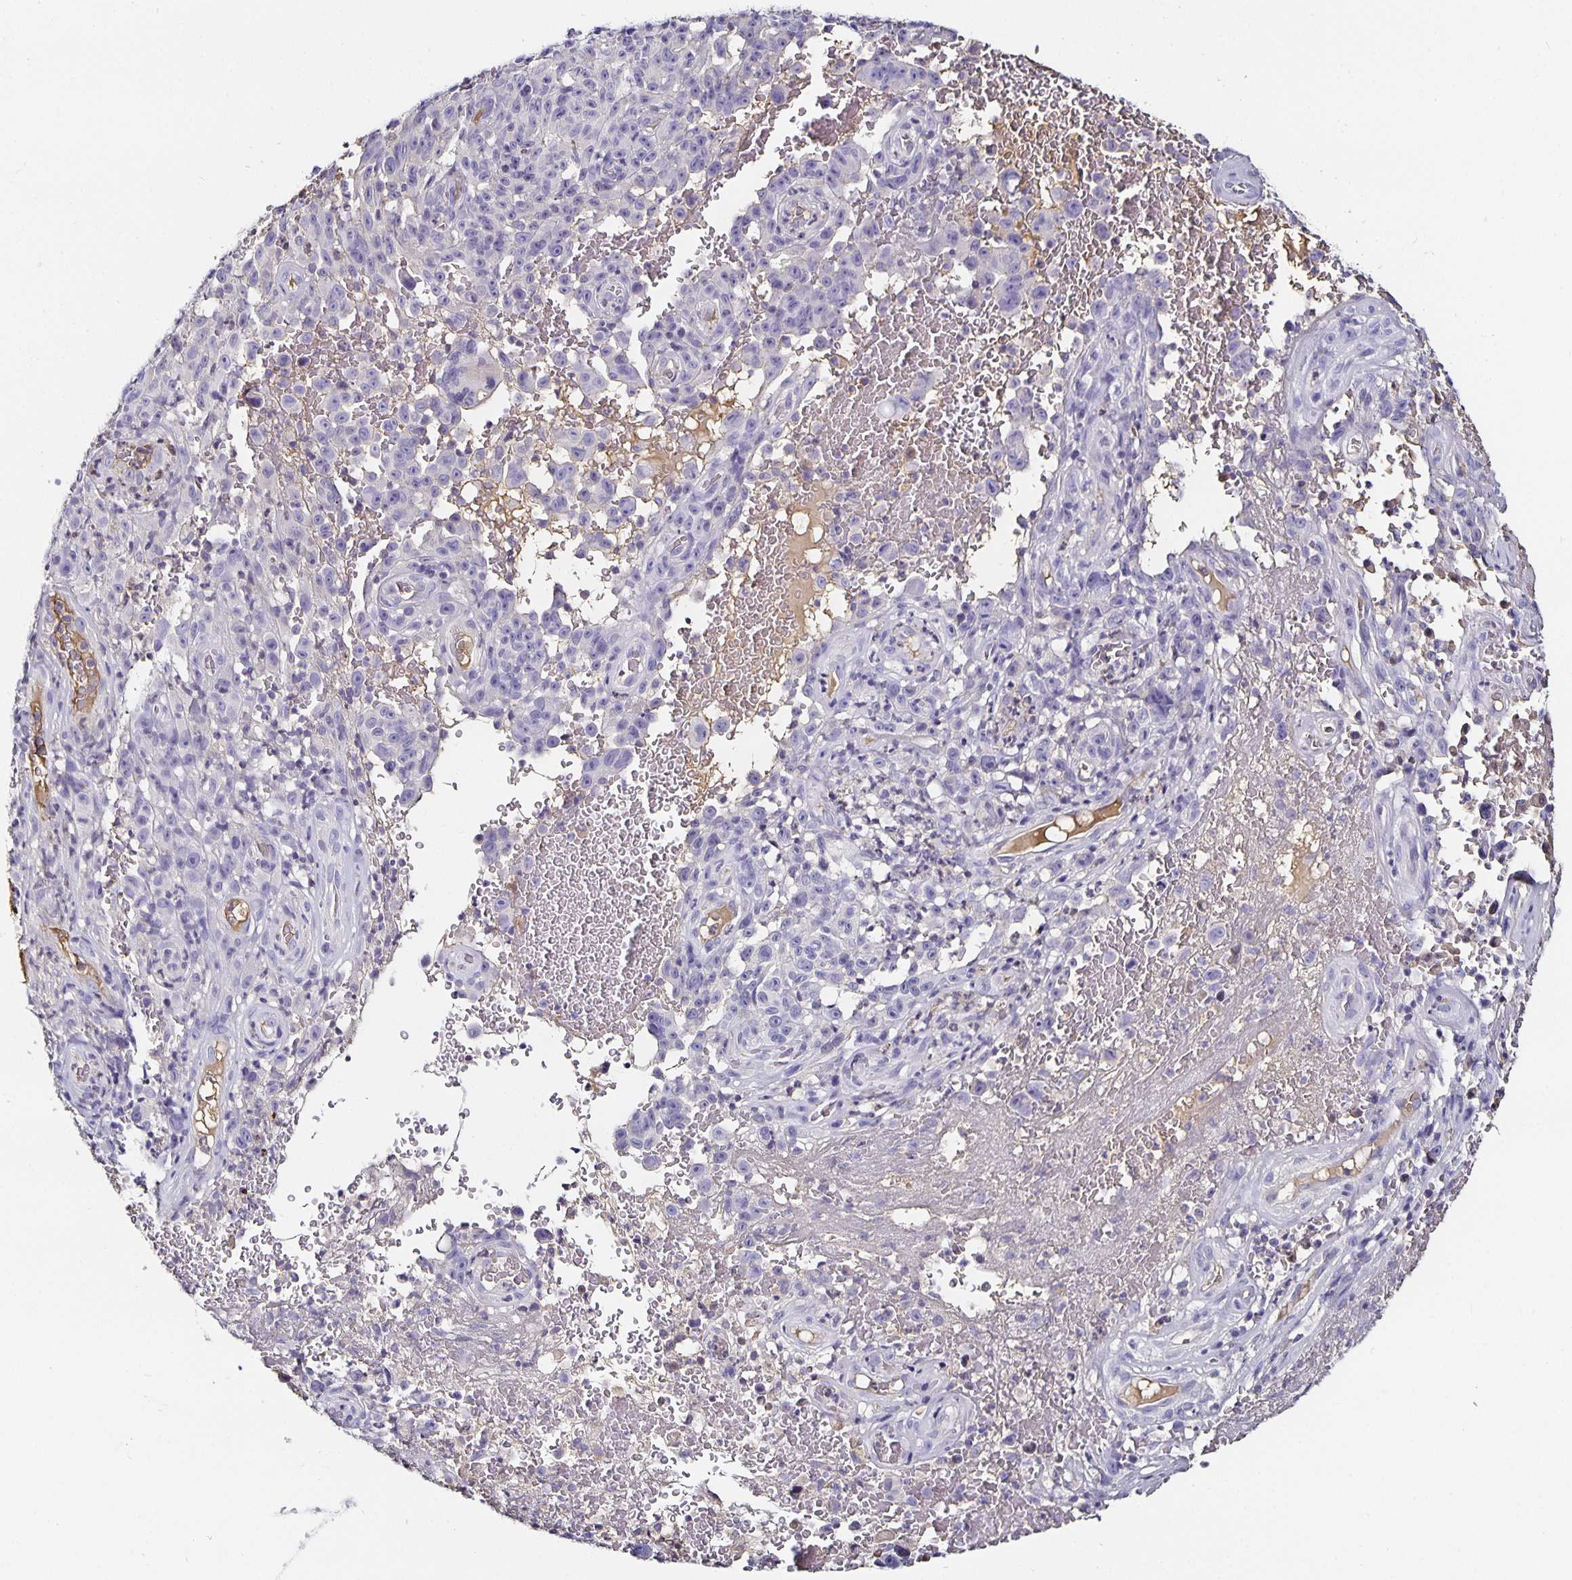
{"staining": {"intensity": "negative", "quantity": "none", "location": "none"}, "tissue": "melanoma", "cell_type": "Tumor cells", "image_type": "cancer", "snomed": [{"axis": "morphology", "description": "Malignant melanoma, NOS"}, {"axis": "topography", "description": "Skin"}], "caption": "DAB (3,3'-diaminobenzidine) immunohistochemical staining of human malignant melanoma demonstrates no significant staining in tumor cells.", "gene": "TTR", "patient": {"sex": "female", "age": 82}}